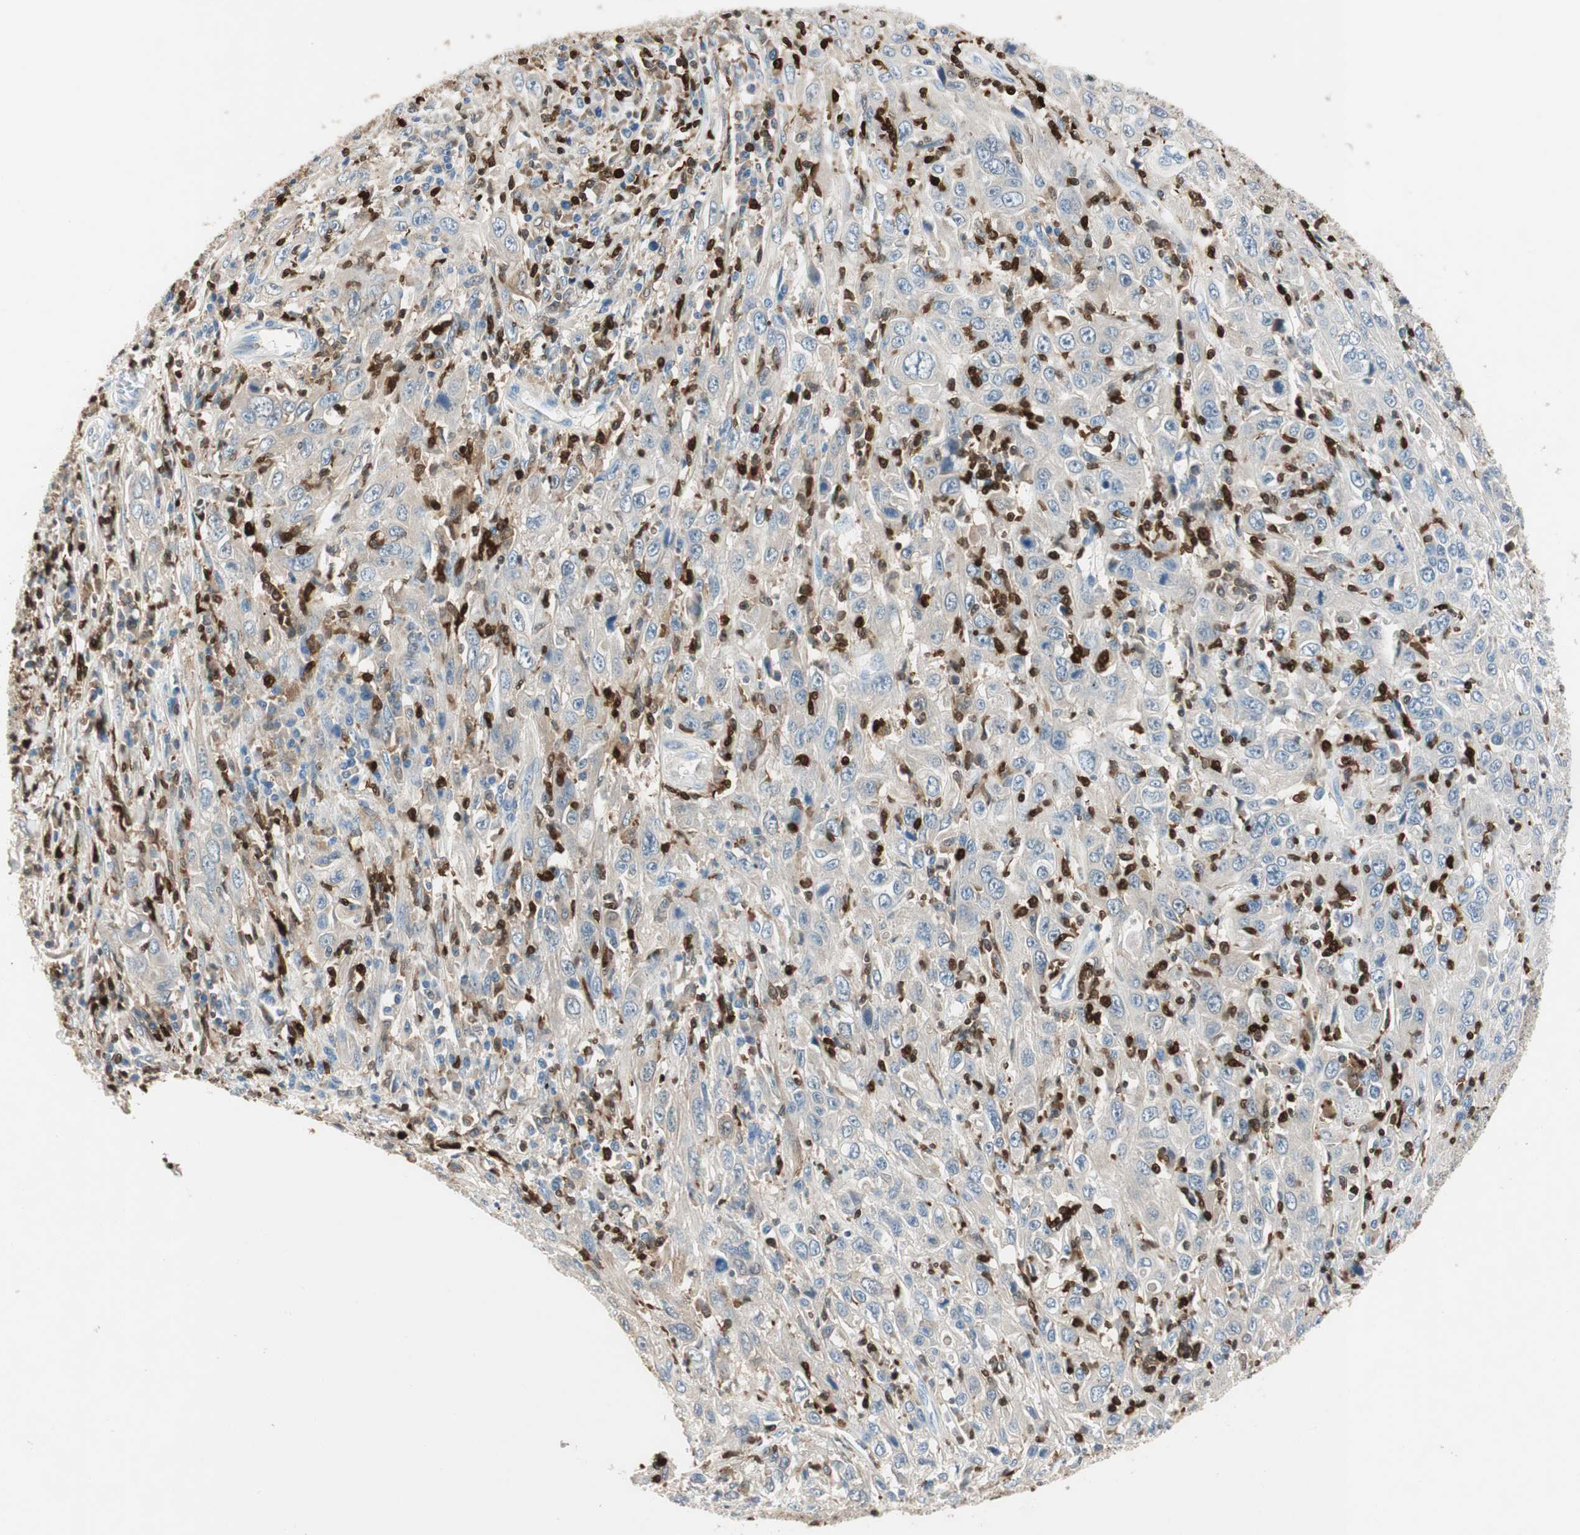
{"staining": {"intensity": "weak", "quantity": "25%-75%", "location": "cytoplasmic/membranous"}, "tissue": "cervical cancer", "cell_type": "Tumor cells", "image_type": "cancer", "snomed": [{"axis": "morphology", "description": "Squamous cell carcinoma, NOS"}, {"axis": "topography", "description": "Cervix"}], "caption": "Protein analysis of squamous cell carcinoma (cervical) tissue reveals weak cytoplasmic/membranous staining in approximately 25%-75% of tumor cells. (DAB (3,3'-diaminobenzidine) IHC, brown staining for protein, blue staining for nuclei).", "gene": "COTL1", "patient": {"sex": "female", "age": 46}}